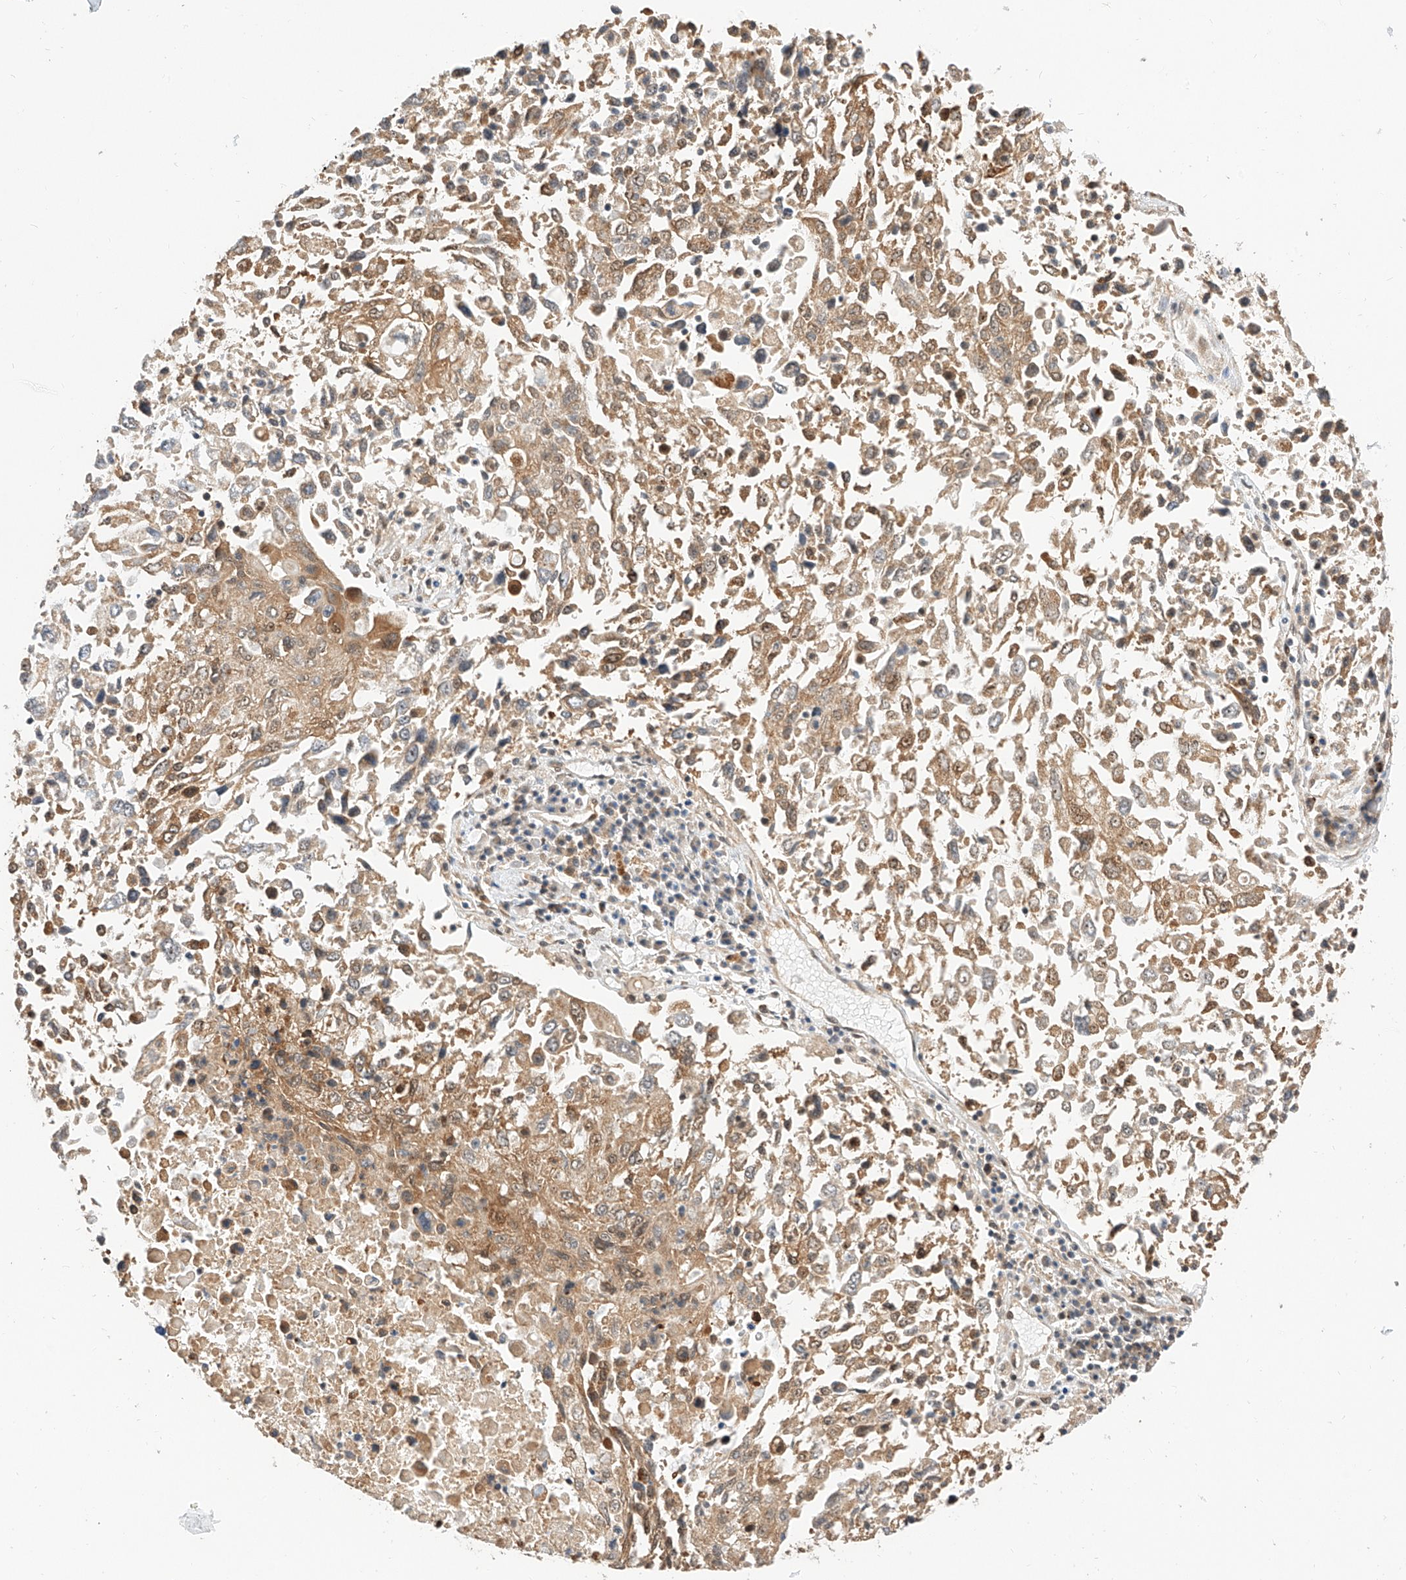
{"staining": {"intensity": "weak", "quantity": "25%-75%", "location": "cytoplasmic/membranous"}, "tissue": "lung cancer", "cell_type": "Tumor cells", "image_type": "cancer", "snomed": [{"axis": "morphology", "description": "Squamous cell carcinoma, NOS"}, {"axis": "topography", "description": "Lung"}], "caption": "Protein expression analysis of squamous cell carcinoma (lung) reveals weak cytoplasmic/membranous positivity in about 25%-75% of tumor cells.", "gene": "EIF4H", "patient": {"sex": "male", "age": 65}}